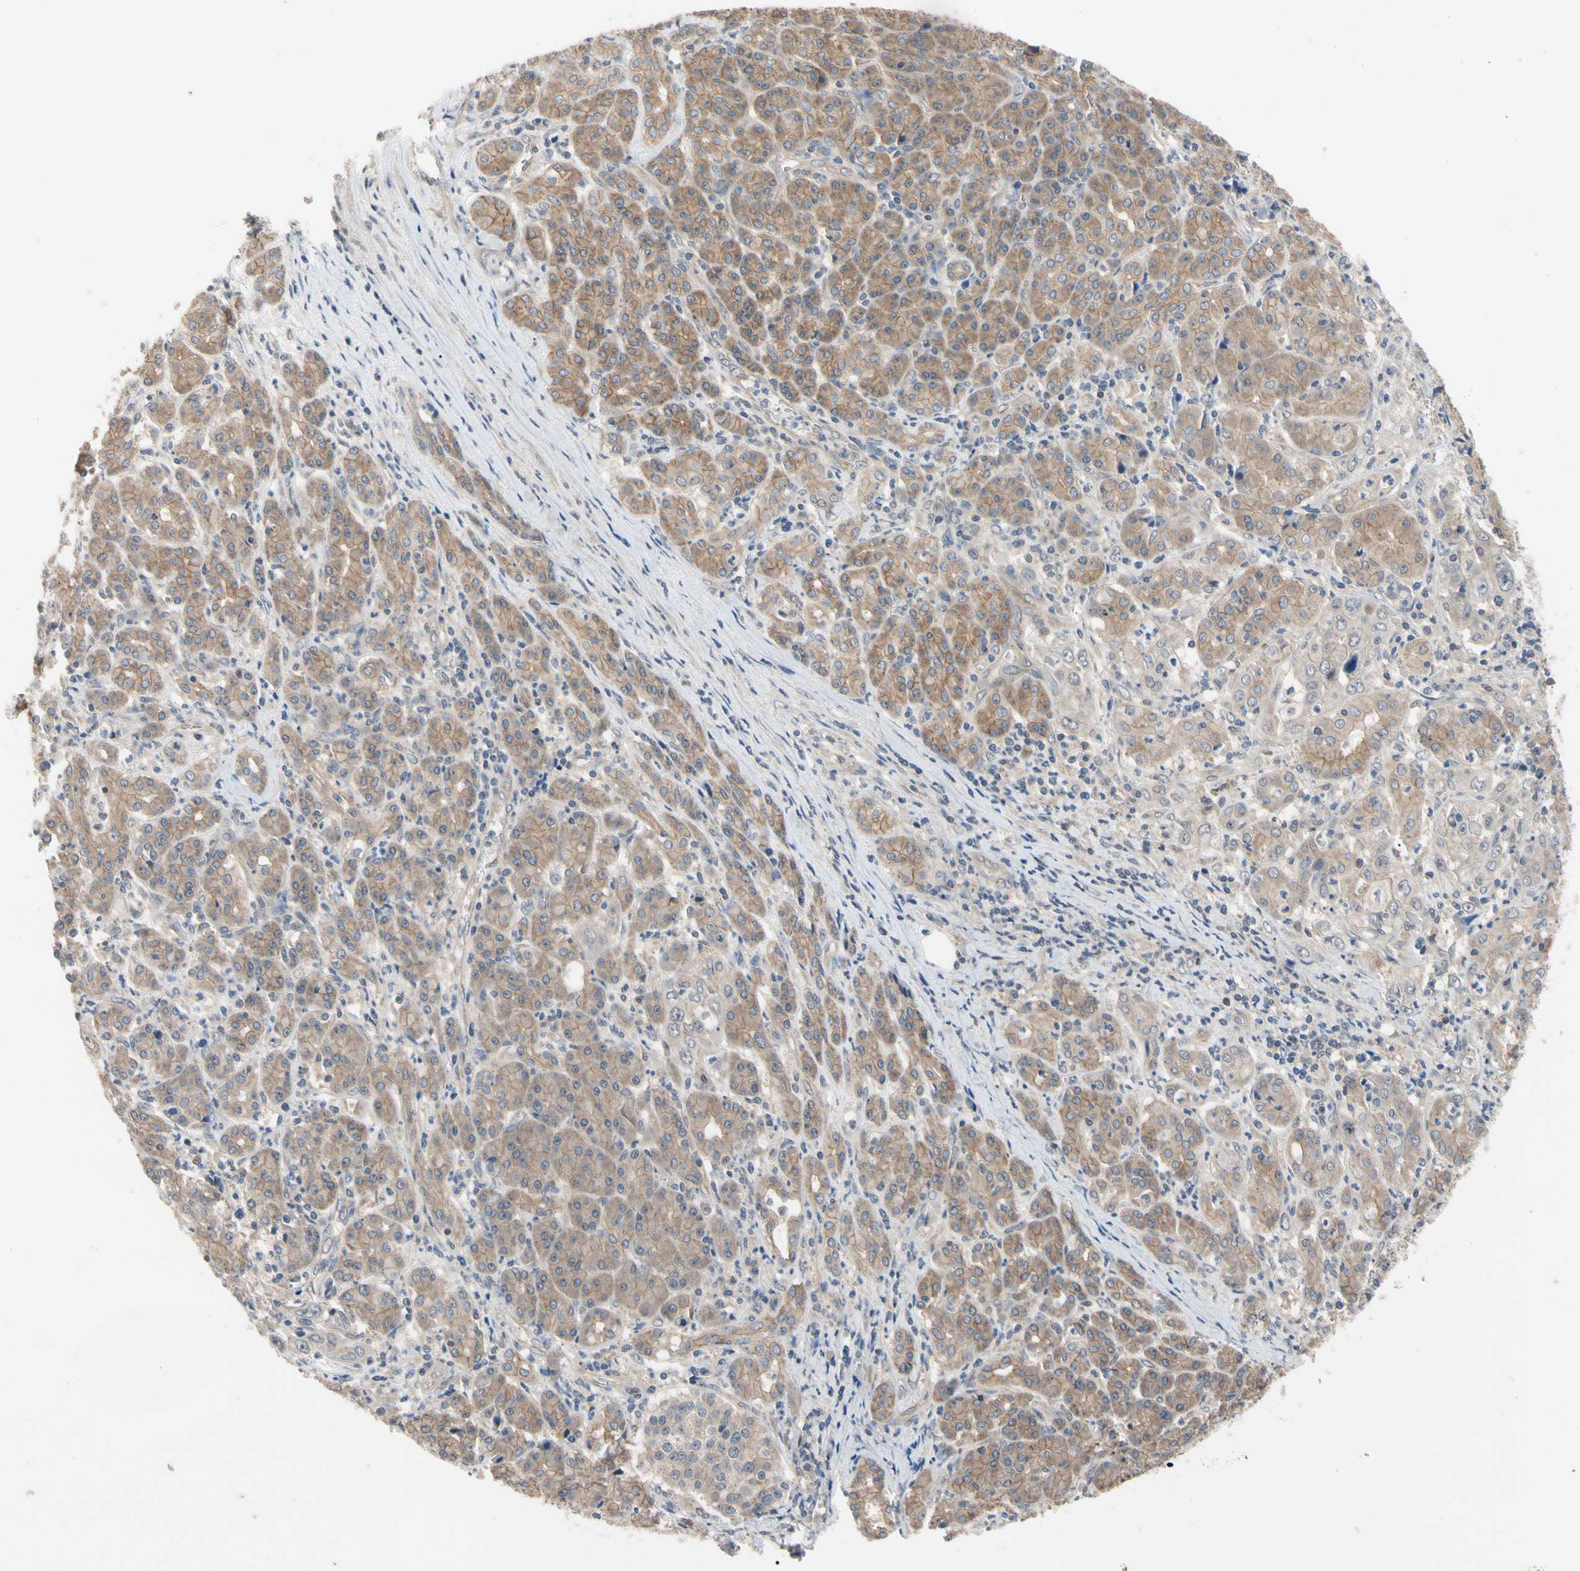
{"staining": {"intensity": "moderate", "quantity": ">75%", "location": "cytoplasmic/membranous"}, "tissue": "pancreatic cancer", "cell_type": "Tumor cells", "image_type": "cancer", "snomed": [{"axis": "morphology", "description": "Adenocarcinoma, NOS"}, {"axis": "topography", "description": "Pancreas"}], "caption": "High-power microscopy captured an immunohistochemistry micrograph of pancreatic cancer (adenocarcinoma), revealing moderate cytoplasmic/membranous positivity in approximately >75% of tumor cells. (IHC, brightfield microscopy, high magnification).", "gene": "DPP8", "patient": {"sex": "male", "age": 70}}